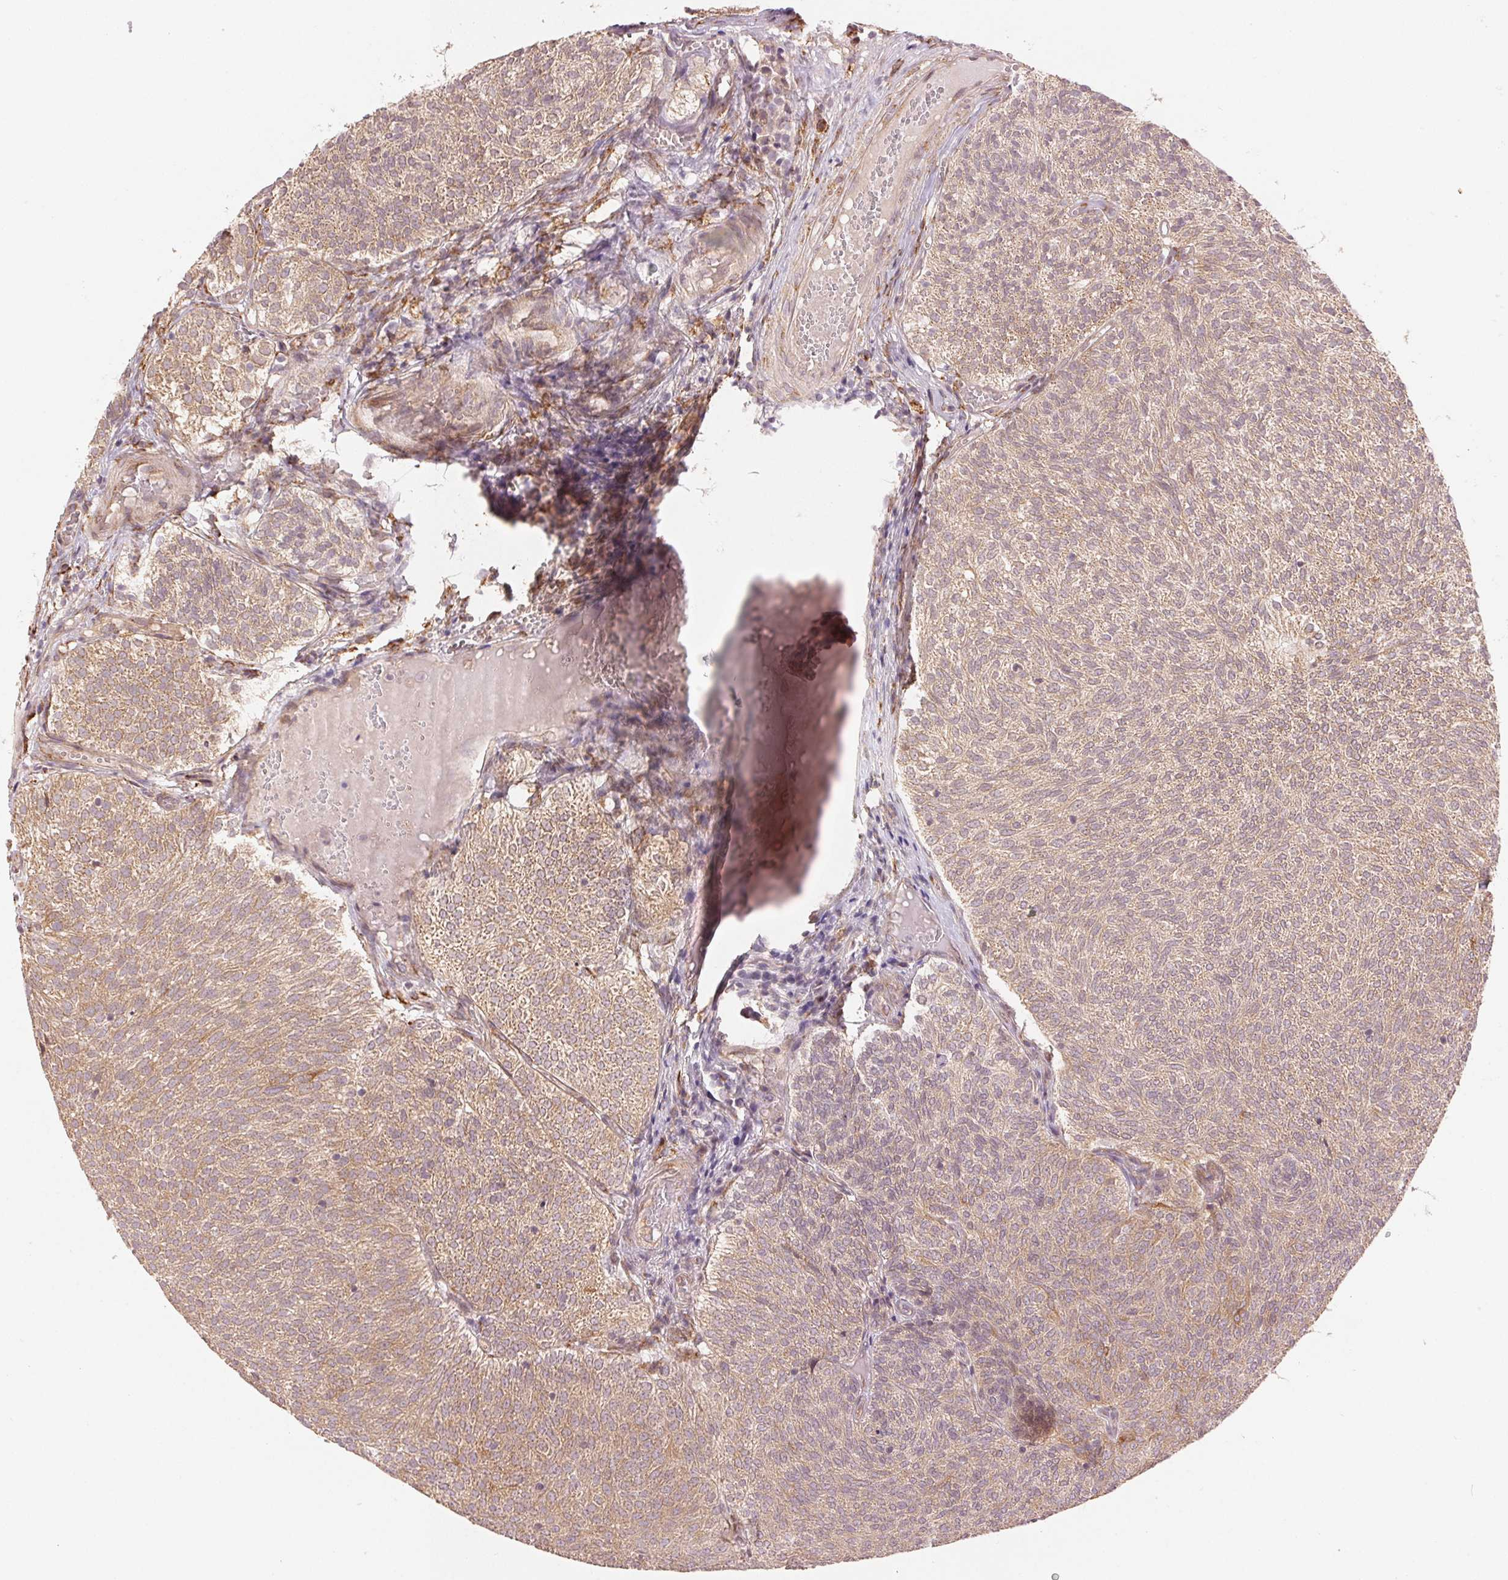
{"staining": {"intensity": "moderate", "quantity": ">75%", "location": "cytoplasmic/membranous"}, "tissue": "urothelial cancer", "cell_type": "Tumor cells", "image_type": "cancer", "snomed": [{"axis": "morphology", "description": "Urothelial carcinoma, Low grade"}, {"axis": "topography", "description": "Urinary bladder"}], "caption": "Immunohistochemistry photomicrograph of neoplastic tissue: urothelial carcinoma (low-grade) stained using immunohistochemistry displays medium levels of moderate protein expression localized specifically in the cytoplasmic/membranous of tumor cells, appearing as a cytoplasmic/membranous brown color.", "gene": "SLC20A1", "patient": {"sex": "male", "age": 77}}